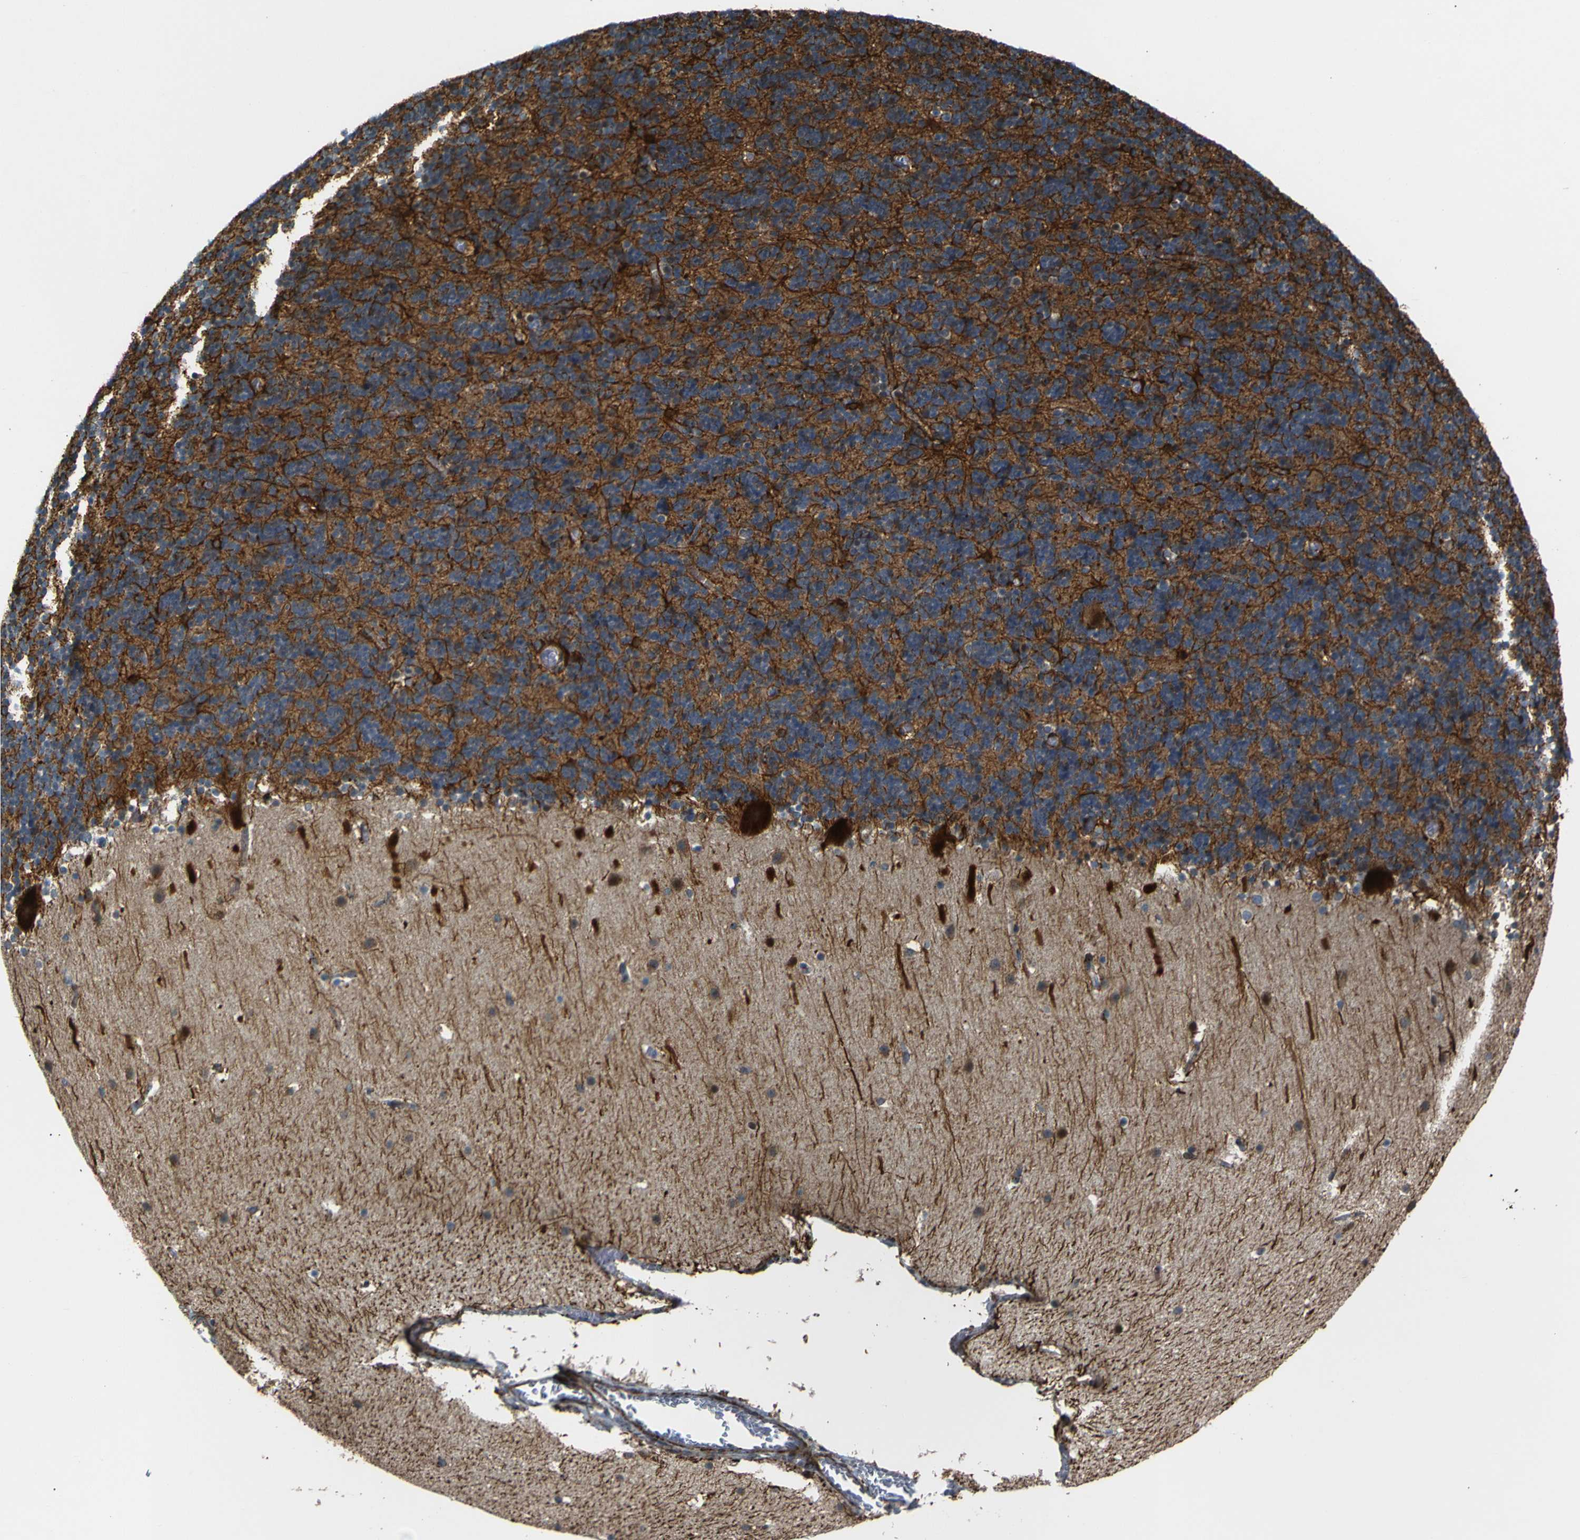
{"staining": {"intensity": "strong", "quantity": "25%-75%", "location": "cytoplasmic/membranous"}, "tissue": "cerebellum", "cell_type": "Cells in granular layer", "image_type": "normal", "snomed": [{"axis": "morphology", "description": "Normal tissue, NOS"}, {"axis": "topography", "description": "Cerebellum"}], "caption": "Approximately 25%-75% of cells in granular layer in unremarkable human cerebellum exhibit strong cytoplasmic/membranous protein positivity as visualized by brown immunohistochemical staining.", "gene": "AKAP9", "patient": {"sex": "male", "age": 45}}